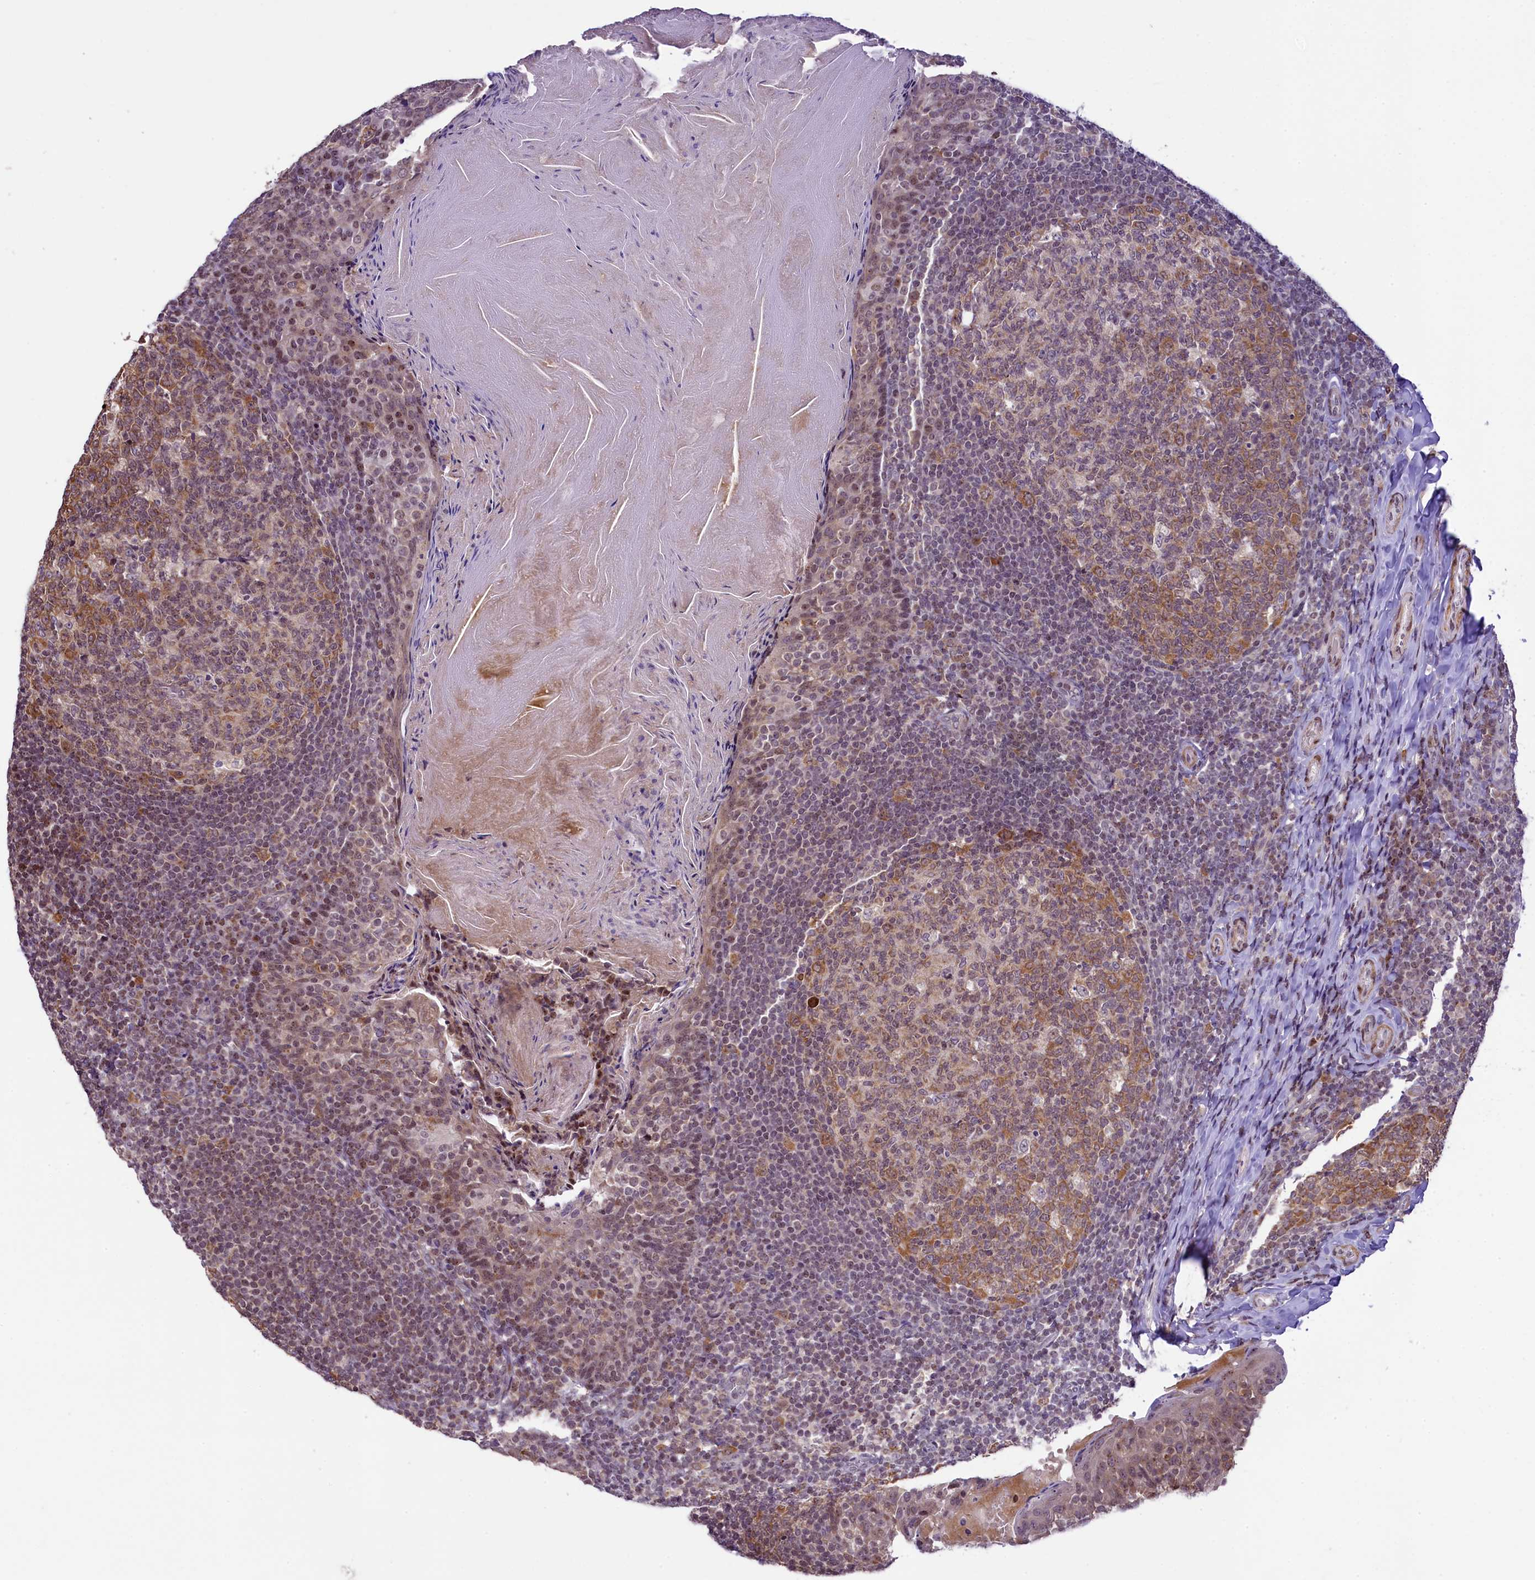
{"staining": {"intensity": "moderate", "quantity": ">75%", "location": "cytoplasmic/membranous,nuclear"}, "tissue": "tonsil", "cell_type": "Germinal center cells", "image_type": "normal", "snomed": [{"axis": "morphology", "description": "Normal tissue, NOS"}, {"axis": "topography", "description": "Tonsil"}], "caption": "IHC histopathology image of normal tonsil: tonsil stained using IHC demonstrates medium levels of moderate protein expression localized specifically in the cytoplasmic/membranous,nuclear of germinal center cells, appearing as a cytoplasmic/membranous,nuclear brown color.", "gene": "RBBP8", "patient": {"sex": "female", "age": 19}}